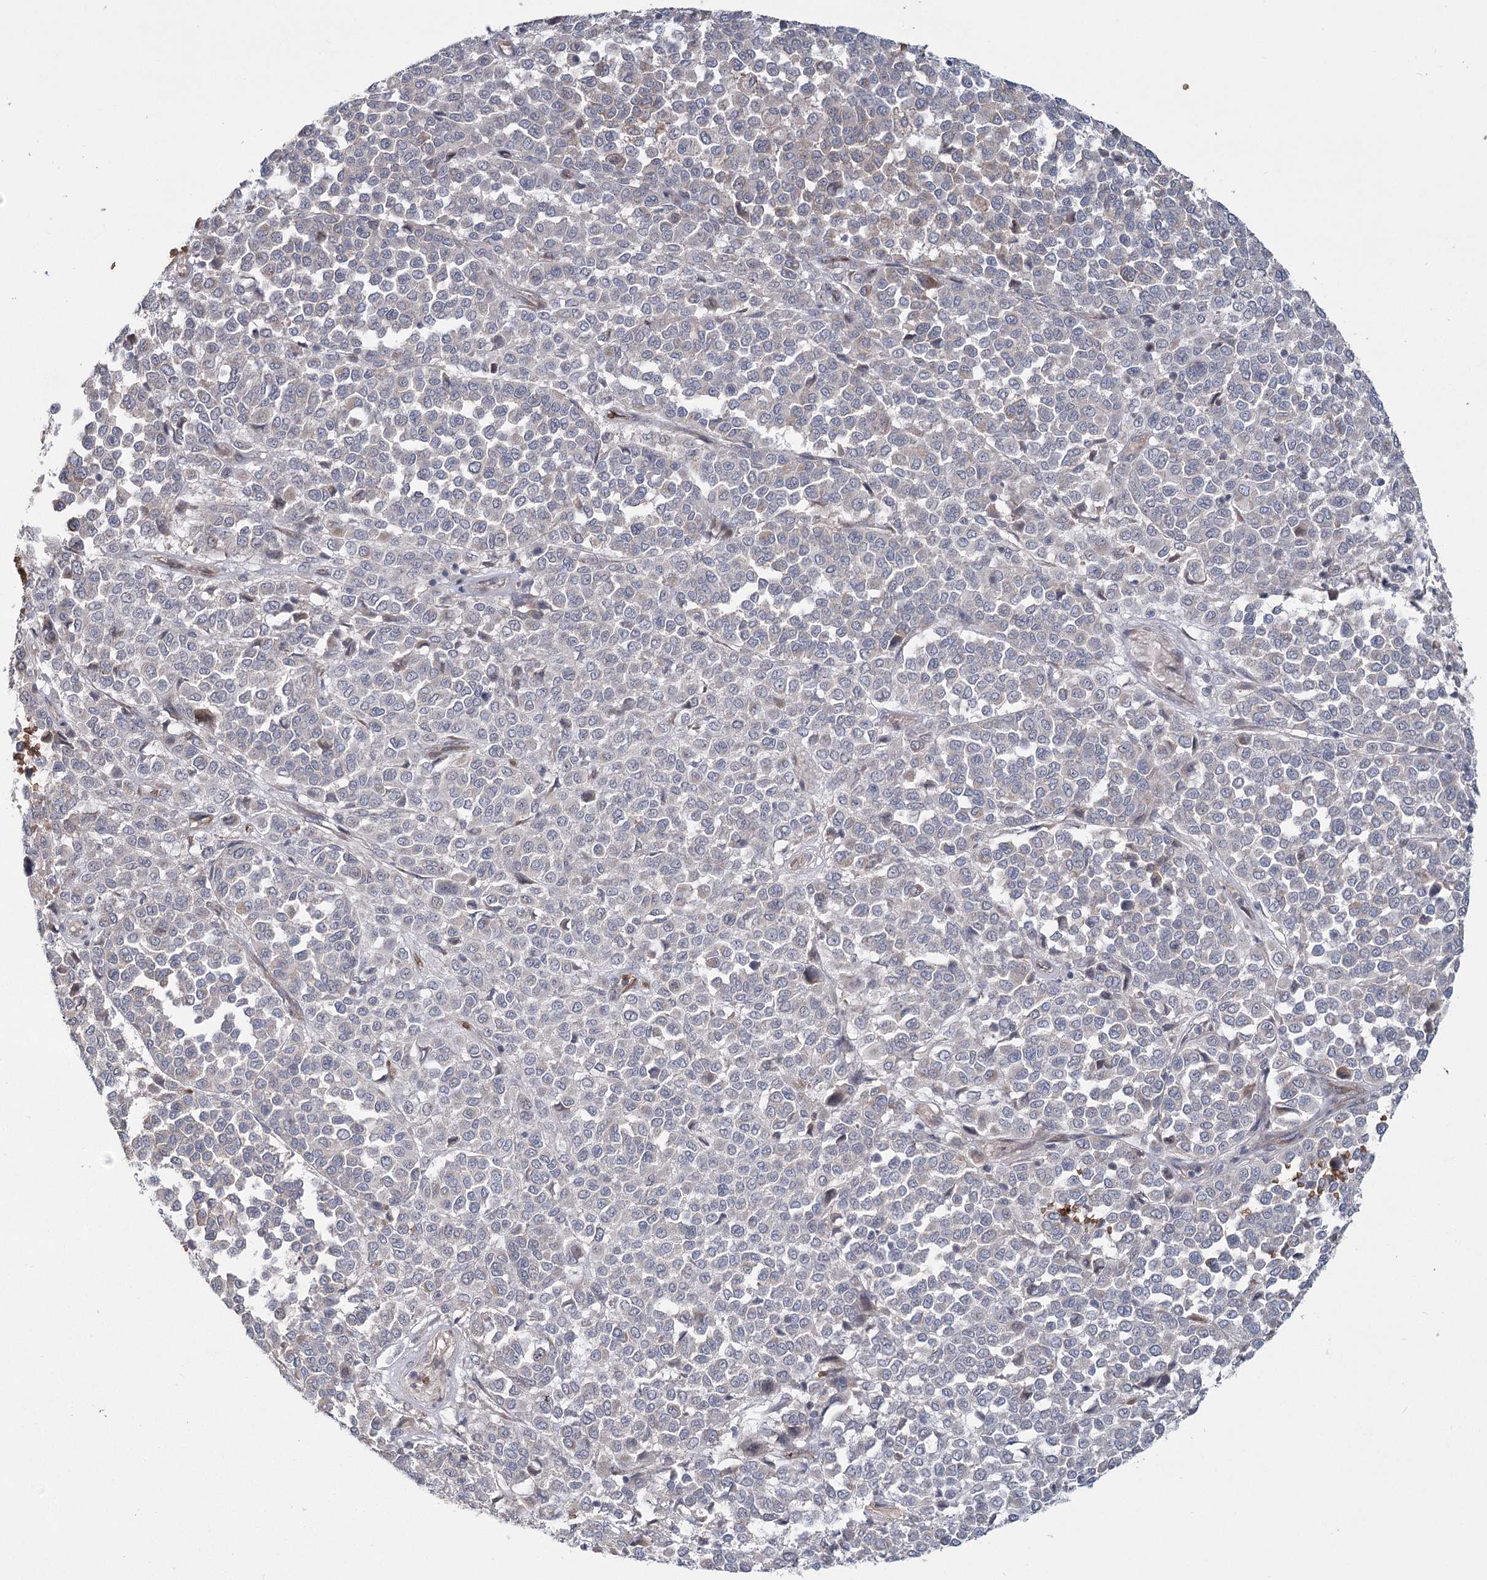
{"staining": {"intensity": "negative", "quantity": "none", "location": "none"}, "tissue": "melanoma", "cell_type": "Tumor cells", "image_type": "cancer", "snomed": [{"axis": "morphology", "description": "Malignant melanoma, Metastatic site"}, {"axis": "topography", "description": "Pancreas"}], "caption": "Immunohistochemical staining of malignant melanoma (metastatic site) displays no significant positivity in tumor cells.", "gene": "NSMCE4A", "patient": {"sex": "female", "age": 30}}